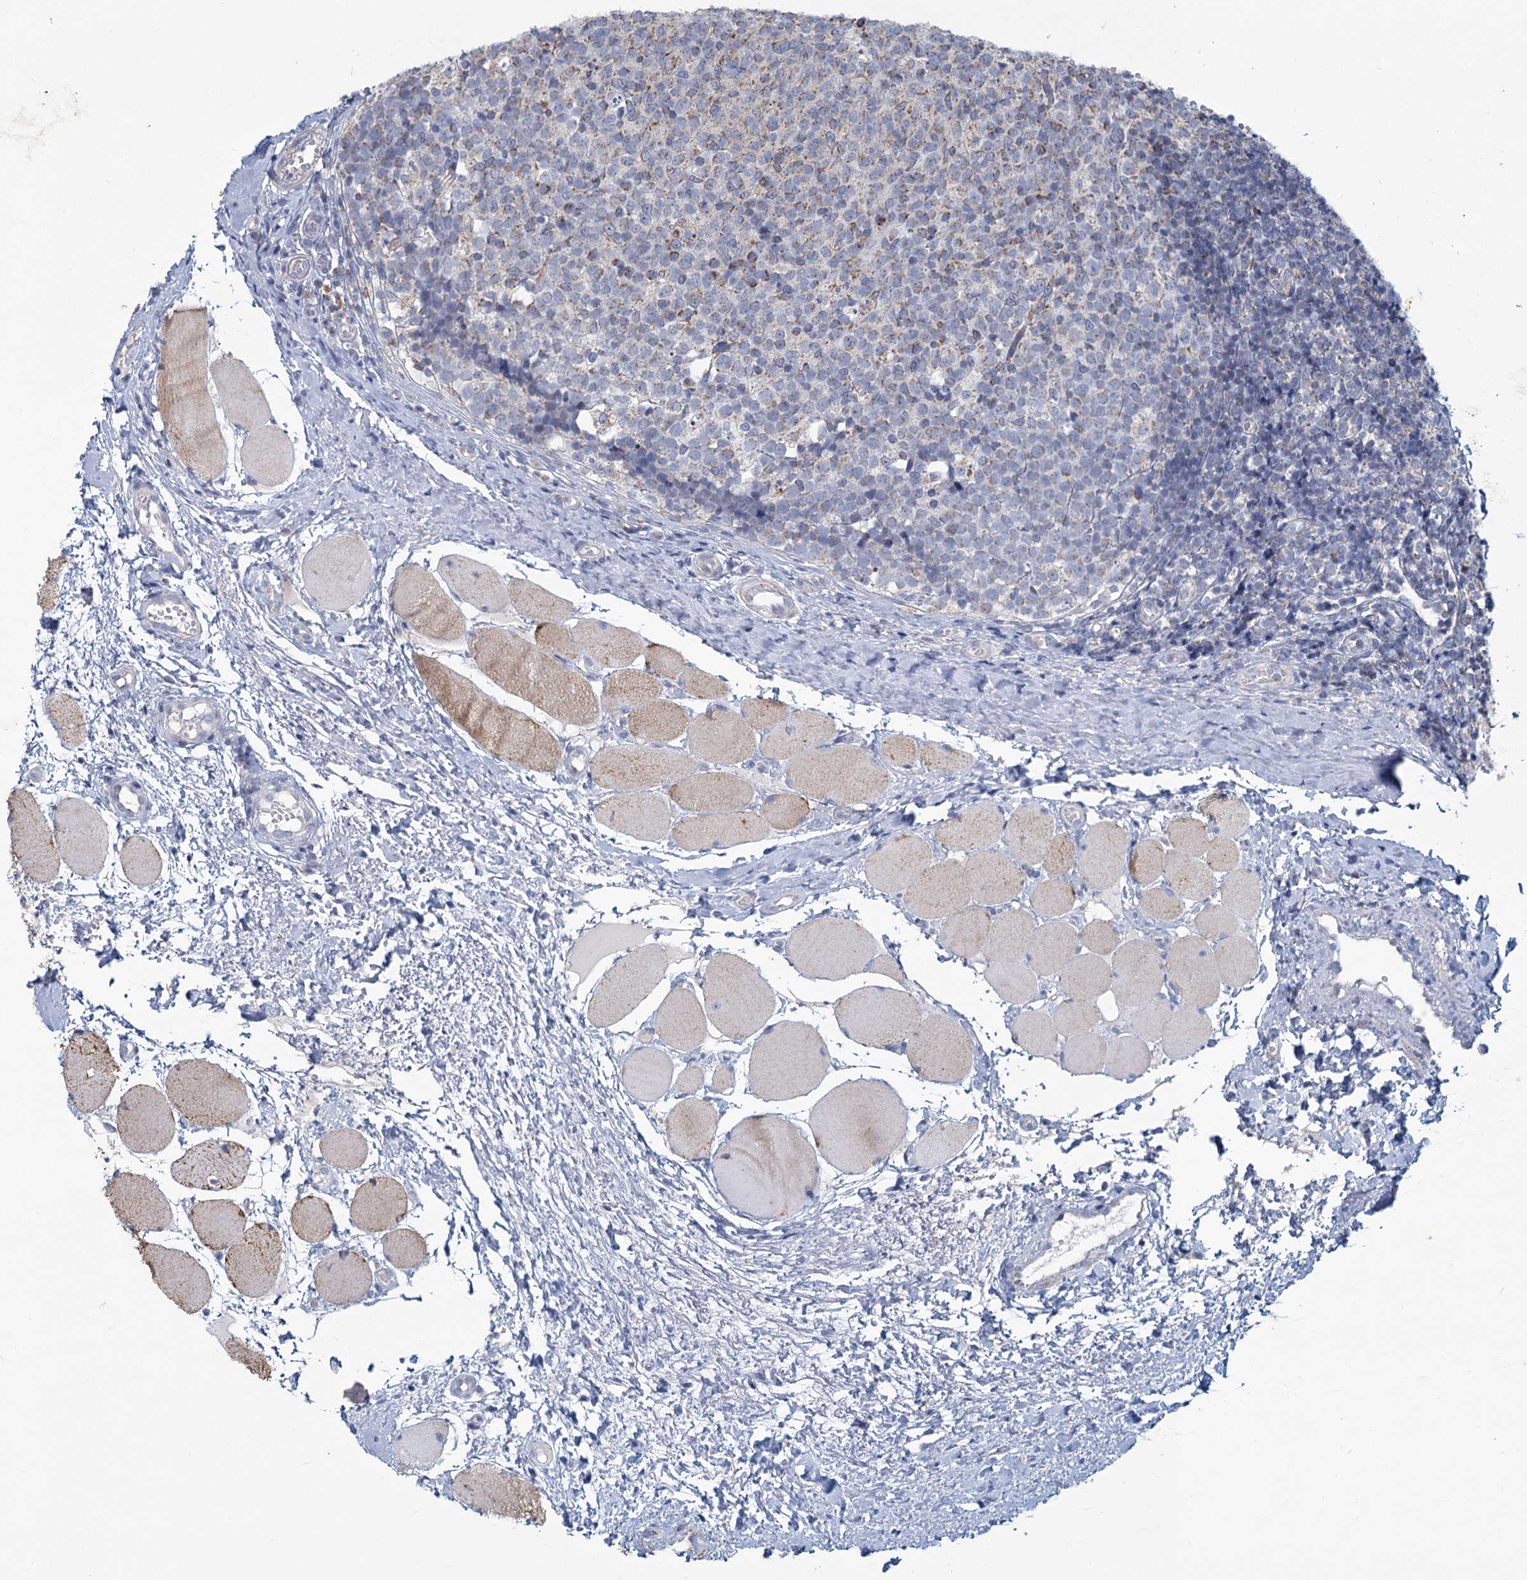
{"staining": {"intensity": "moderate", "quantity": "<25%", "location": "cytoplasmic/membranous"}, "tissue": "tonsil", "cell_type": "Germinal center cells", "image_type": "normal", "snomed": [{"axis": "morphology", "description": "Normal tissue, NOS"}, {"axis": "topography", "description": "Tonsil"}], "caption": "The photomicrograph exhibits staining of normal tonsil, revealing moderate cytoplasmic/membranous protein expression (brown color) within germinal center cells.", "gene": "NDUFC2", "patient": {"sex": "female", "age": 19}}